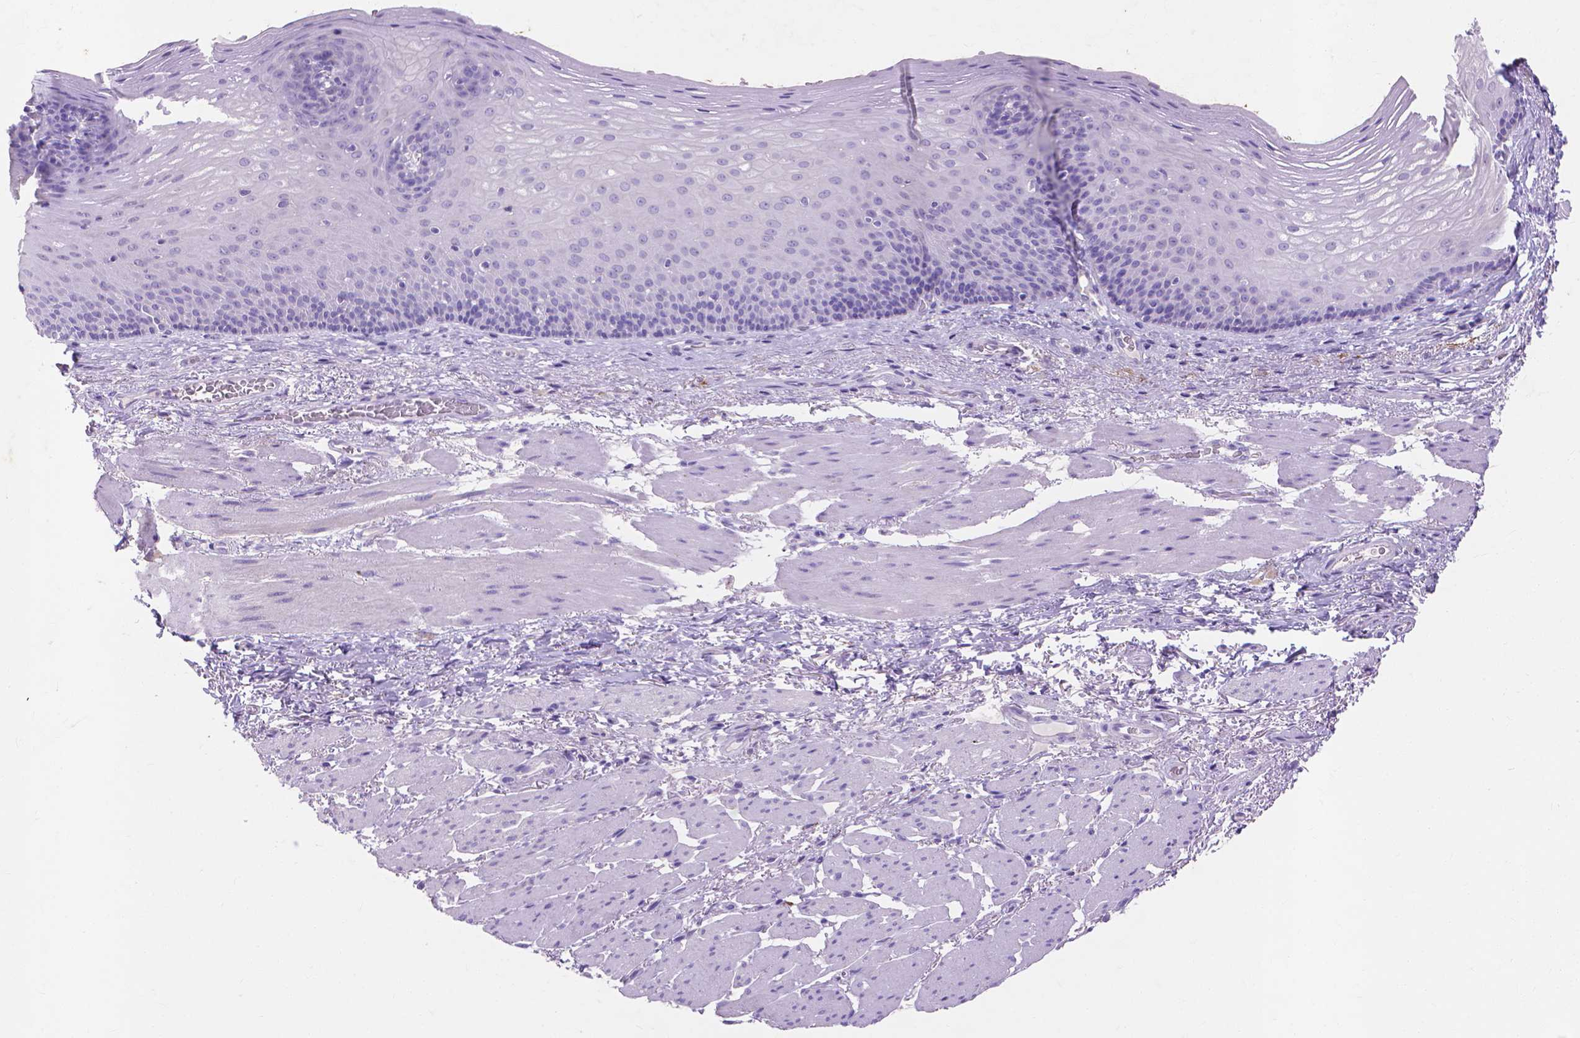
{"staining": {"intensity": "negative", "quantity": "none", "location": "none"}, "tissue": "esophagus", "cell_type": "Squamous epithelial cells", "image_type": "normal", "snomed": [{"axis": "morphology", "description": "Normal tissue, NOS"}, {"axis": "topography", "description": "Esophagus"}], "caption": "Protein analysis of unremarkable esophagus demonstrates no significant positivity in squamous epithelial cells. (Brightfield microscopy of DAB (3,3'-diaminobenzidine) IHC at high magnification).", "gene": "MMP11", "patient": {"sex": "male", "age": 76}}